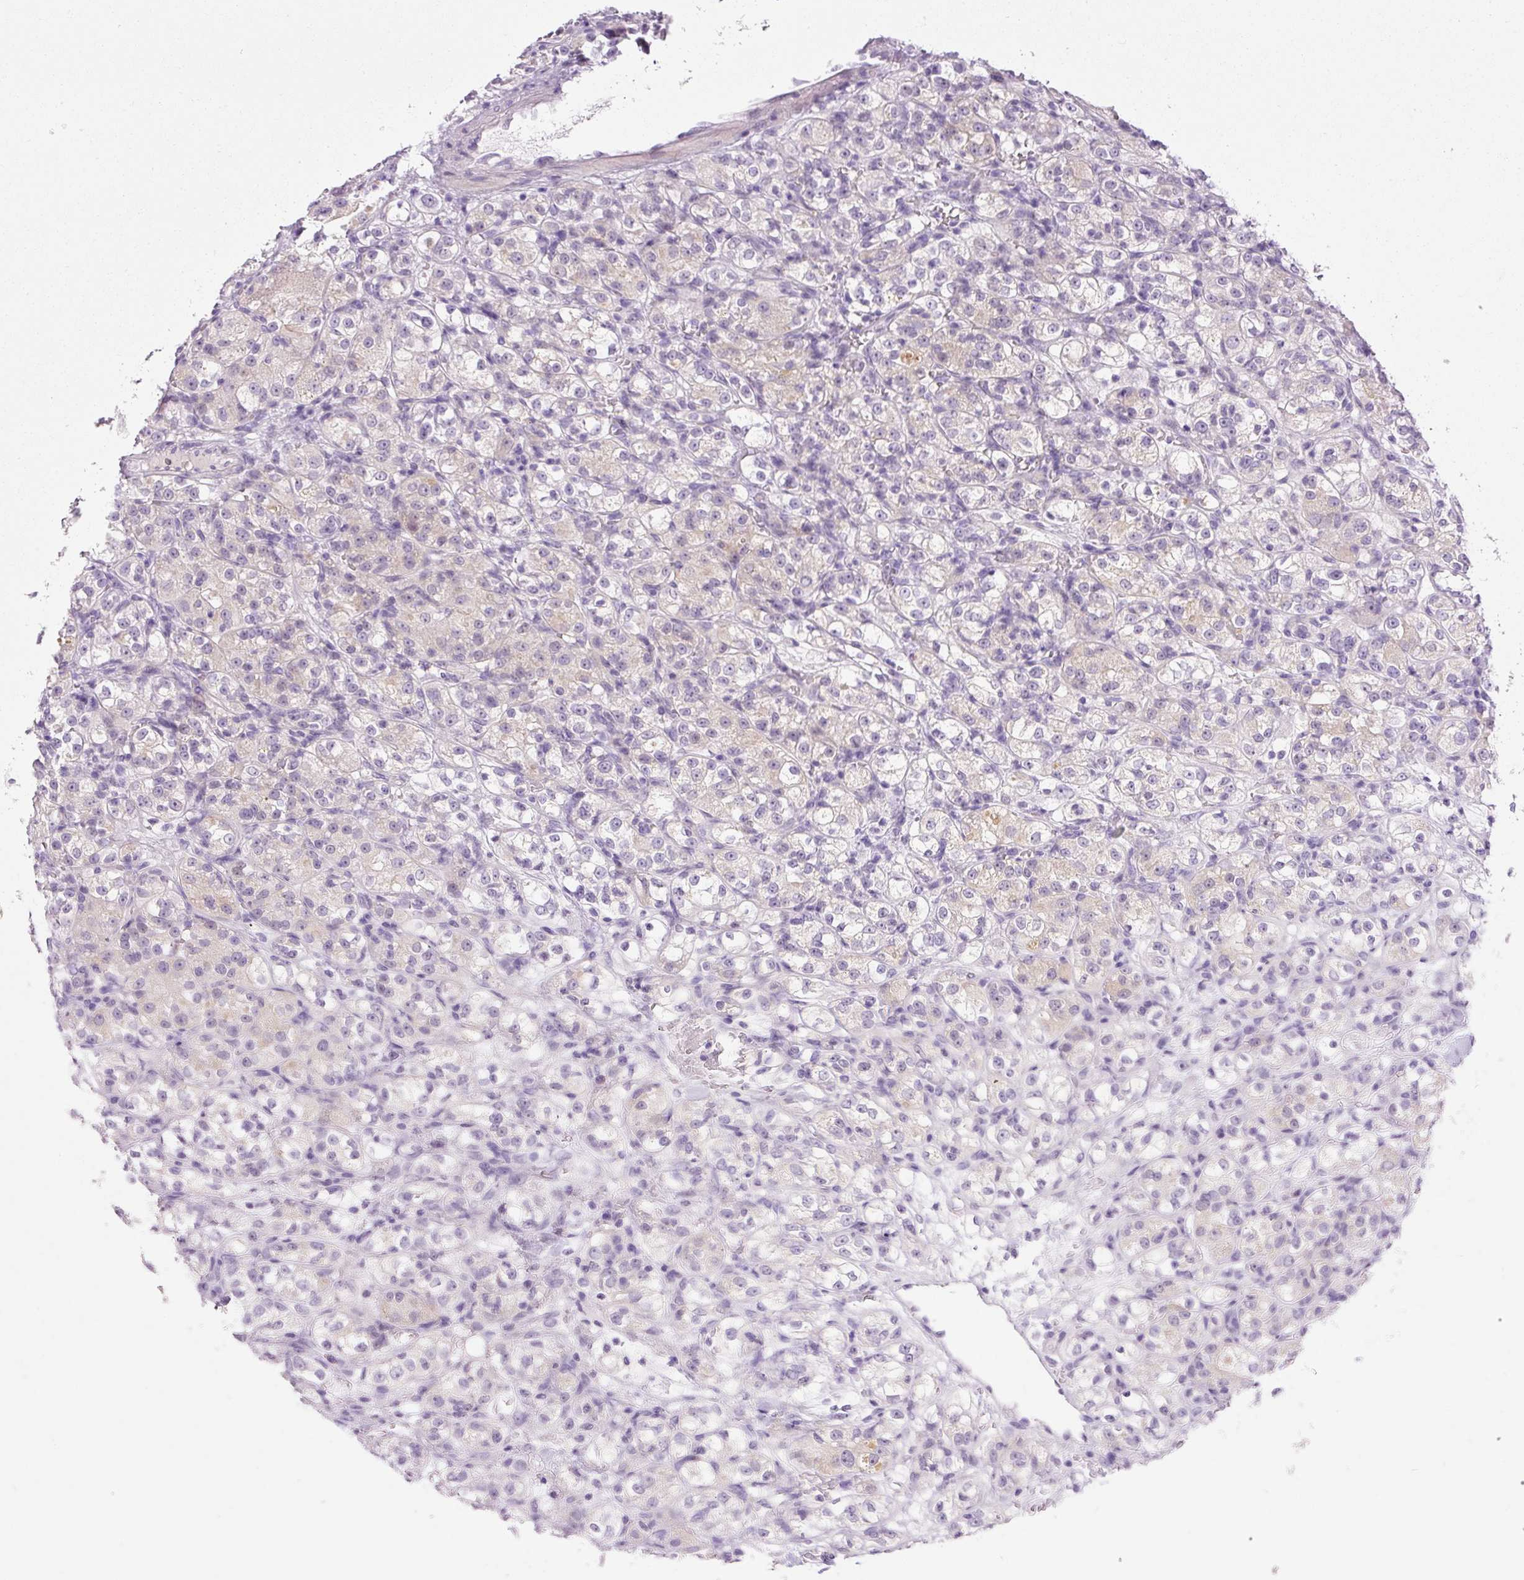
{"staining": {"intensity": "negative", "quantity": "none", "location": "none"}, "tissue": "renal cancer", "cell_type": "Tumor cells", "image_type": "cancer", "snomed": [{"axis": "morphology", "description": "Normal tissue, NOS"}, {"axis": "morphology", "description": "Adenocarcinoma, NOS"}, {"axis": "topography", "description": "Kidney"}], "caption": "A histopathology image of renal cancer (adenocarcinoma) stained for a protein demonstrates no brown staining in tumor cells.", "gene": "SRC", "patient": {"sex": "male", "age": 61}}